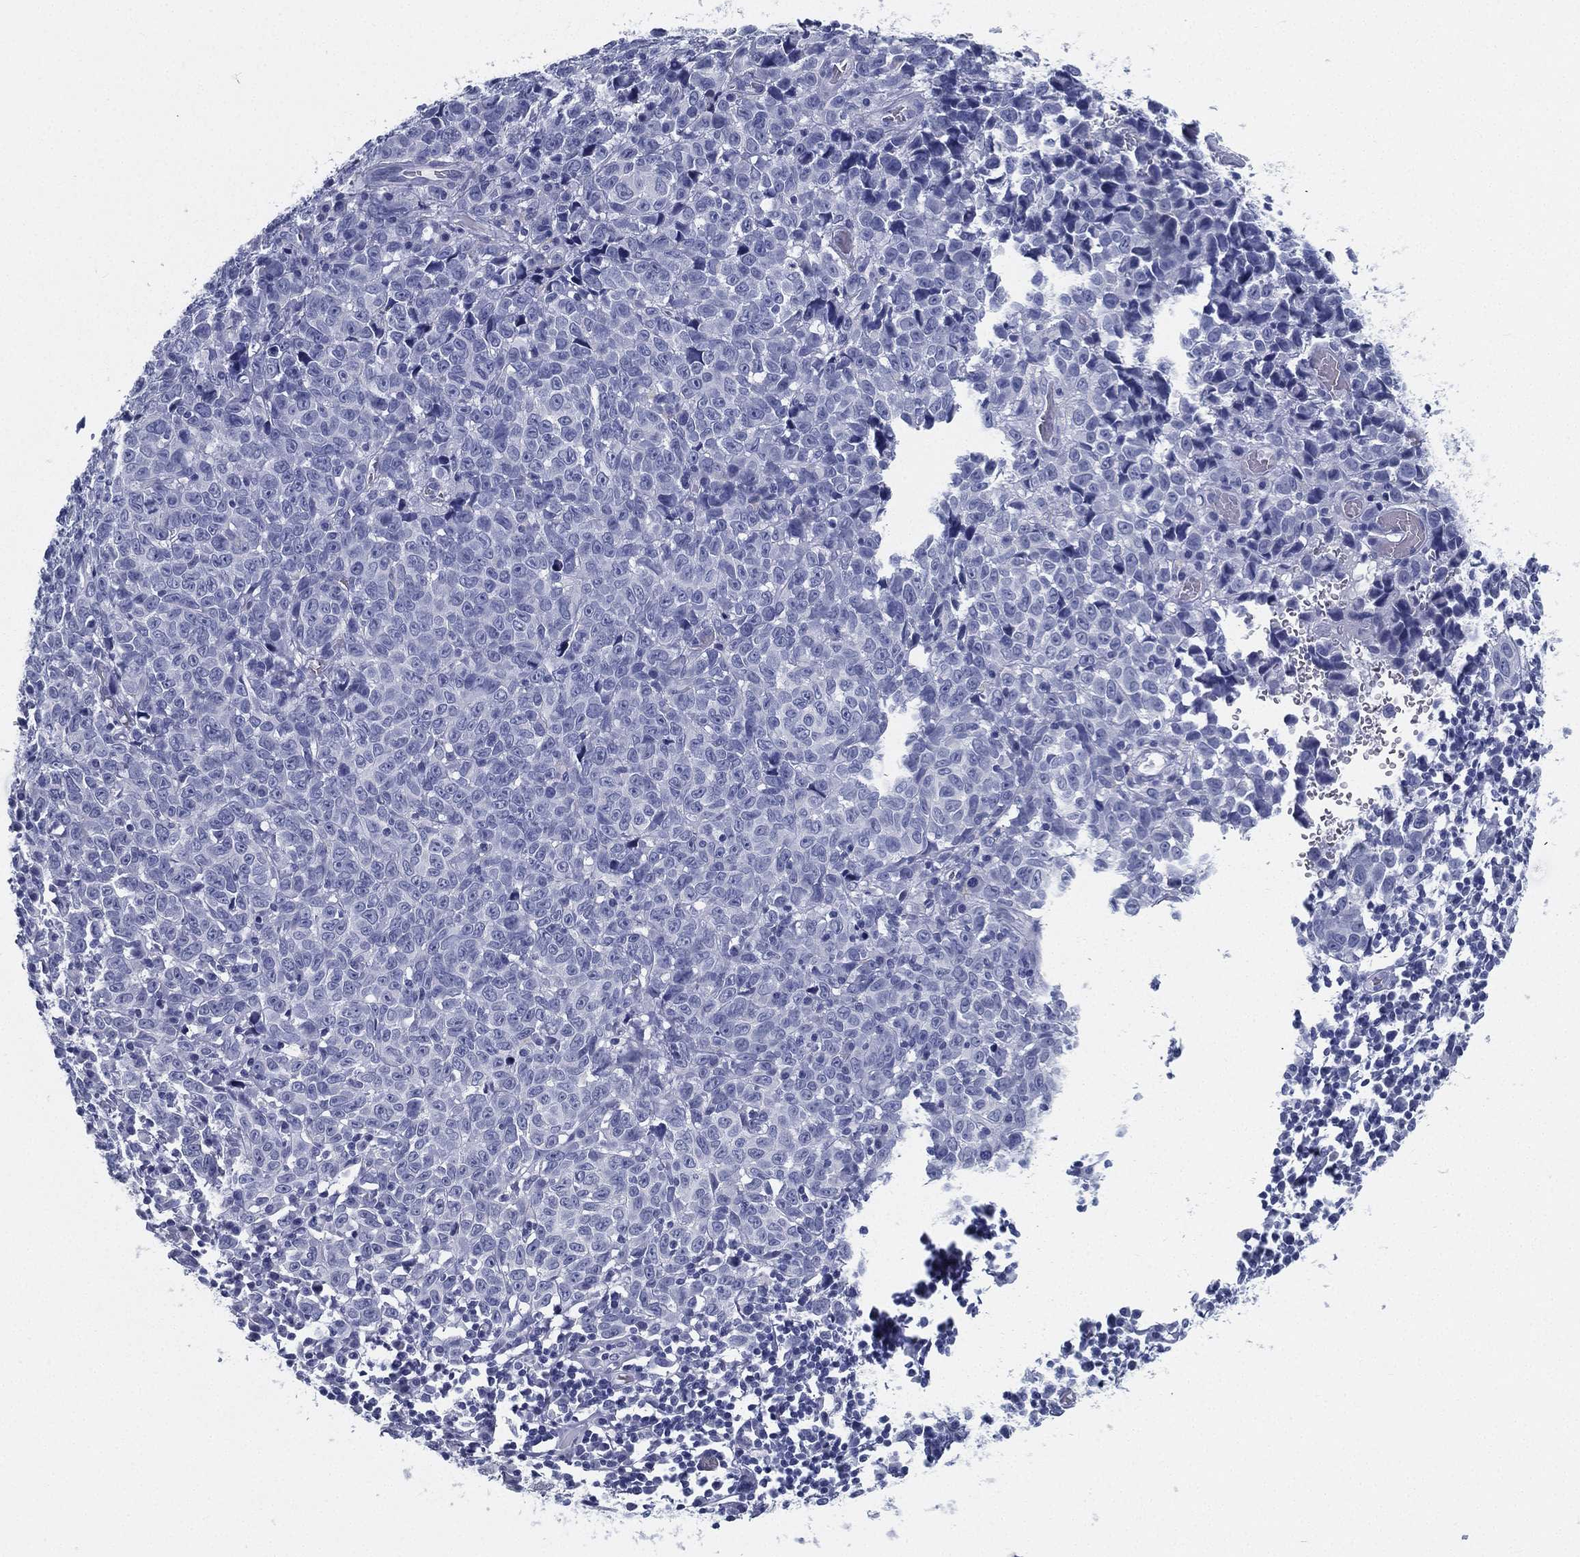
{"staining": {"intensity": "negative", "quantity": "none", "location": "none"}, "tissue": "melanoma", "cell_type": "Tumor cells", "image_type": "cancer", "snomed": [{"axis": "morphology", "description": "Malignant melanoma, NOS"}, {"axis": "topography", "description": "Vulva, labia, clitoris and Bartholin´s gland, NO"}], "caption": "Protein analysis of melanoma demonstrates no significant expression in tumor cells.", "gene": "ATP1B2", "patient": {"sex": "female", "age": 75}}